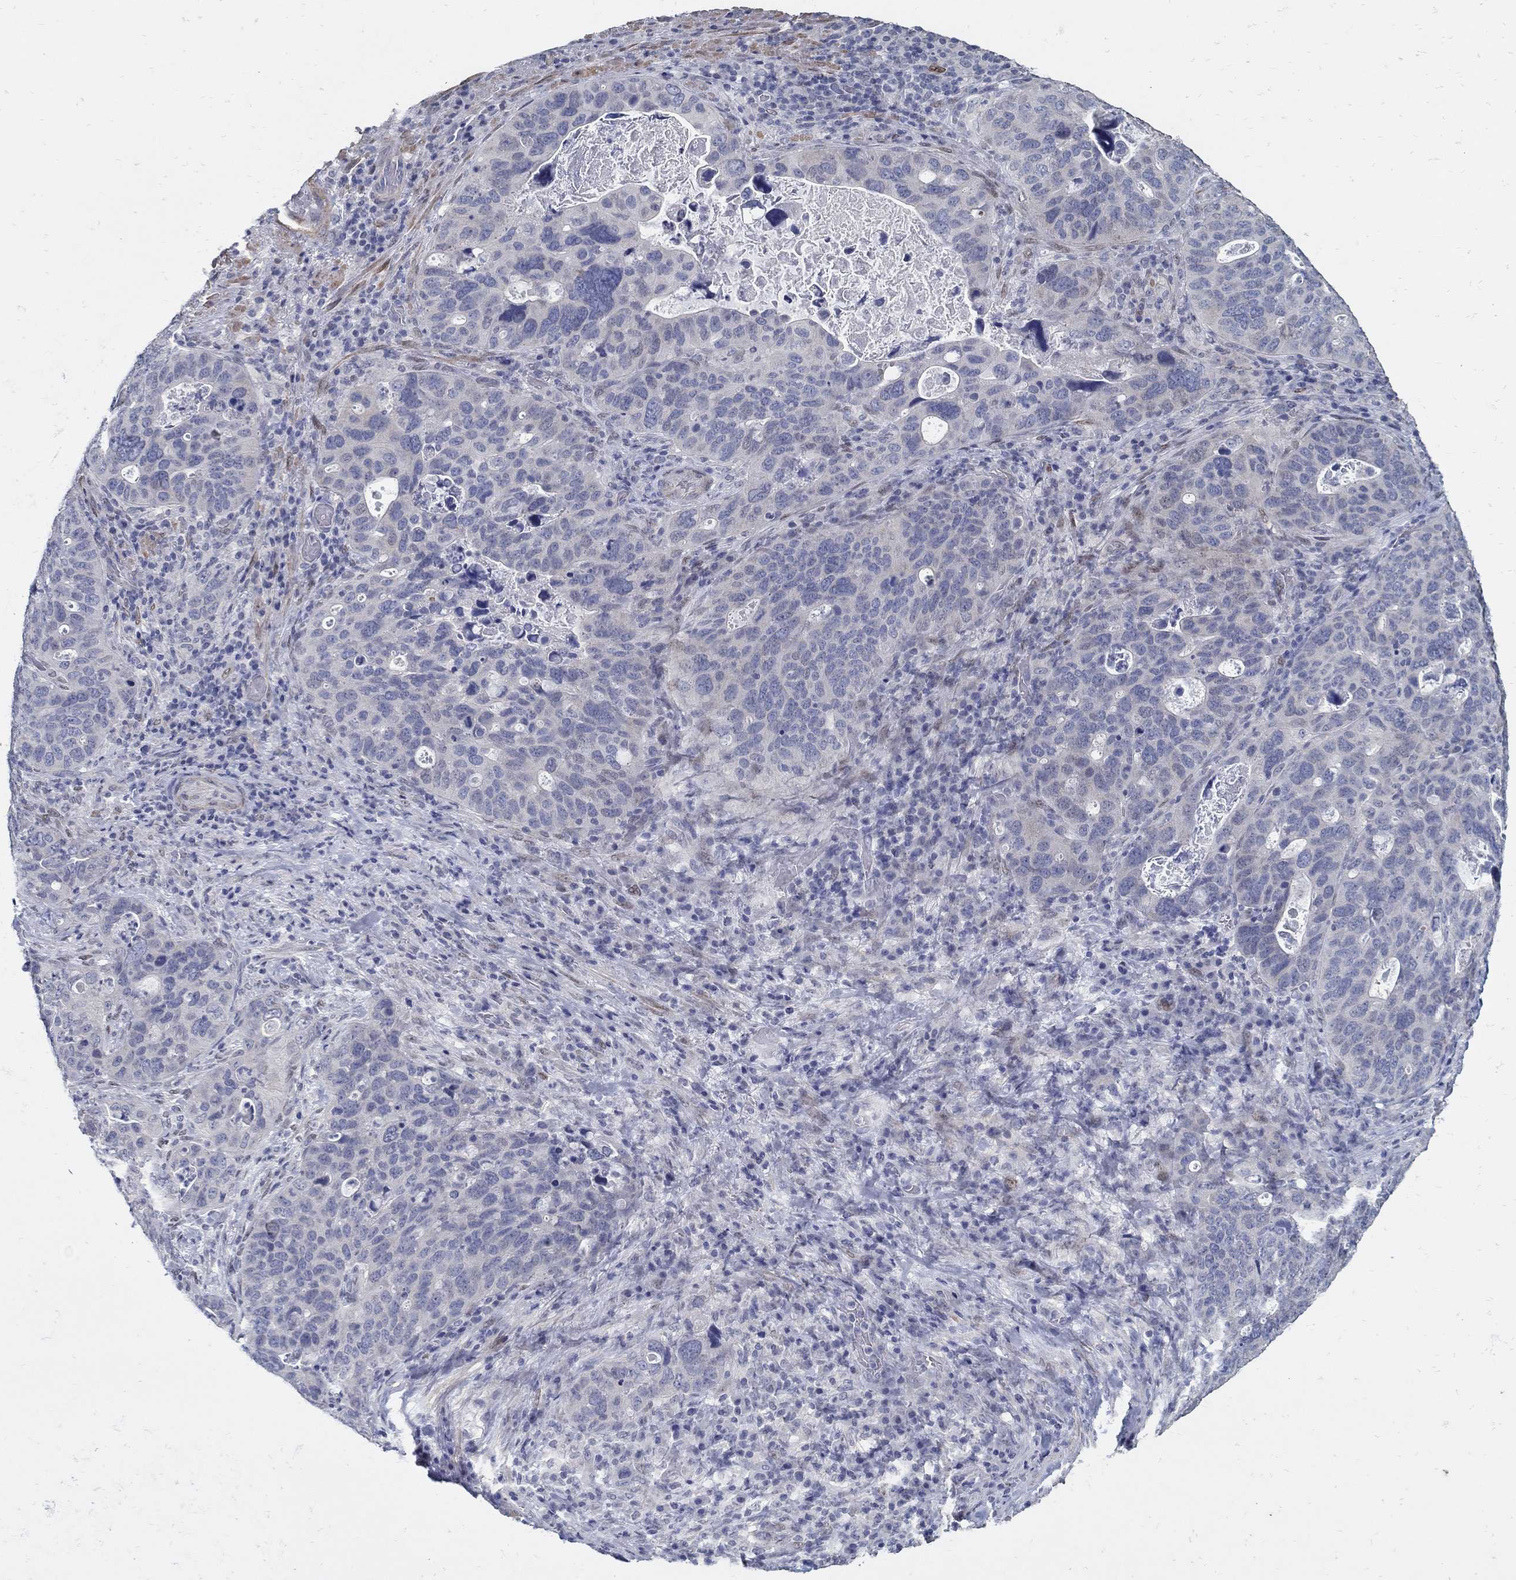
{"staining": {"intensity": "negative", "quantity": "none", "location": "none"}, "tissue": "stomach cancer", "cell_type": "Tumor cells", "image_type": "cancer", "snomed": [{"axis": "morphology", "description": "Adenocarcinoma, NOS"}, {"axis": "topography", "description": "Stomach"}], "caption": "Tumor cells are negative for protein expression in human stomach adenocarcinoma.", "gene": "USP29", "patient": {"sex": "male", "age": 54}}